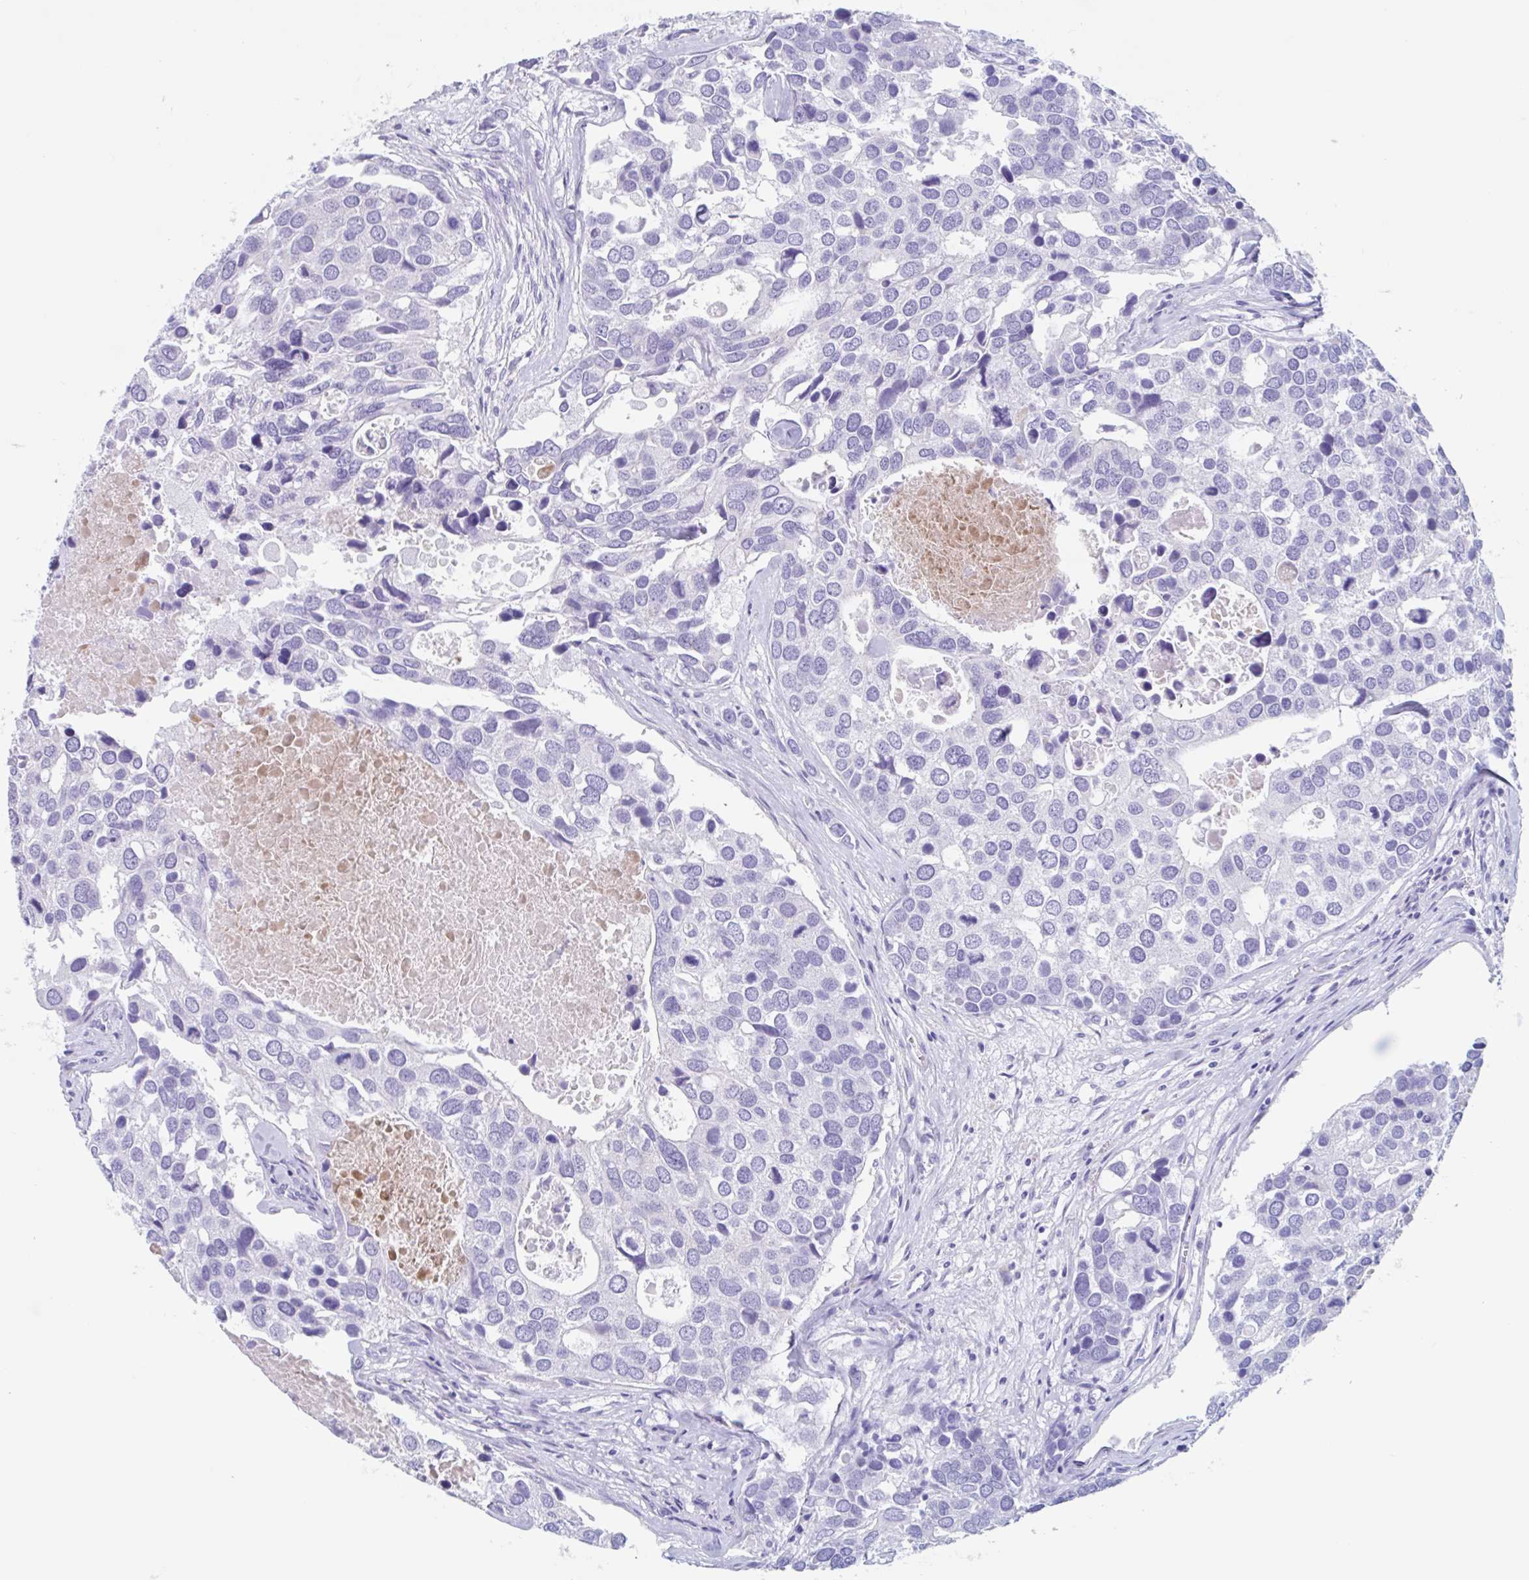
{"staining": {"intensity": "negative", "quantity": "none", "location": "none"}, "tissue": "breast cancer", "cell_type": "Tumor cells", "image_type": "cancer", "snomed": [{"axis": "morphology", "description": "Duct carcinoma"}, {"axis": "topography", "description": "Breast"}], "caption": "Immunohistochemistry (IHC) micrograph of human infiltrating ductal carcinoma (breast) stained for a protein (brown), which exhibits no expression in tumor cells.", "gene": "CPTP", "patient": {"sex": "female", "age": 83}}